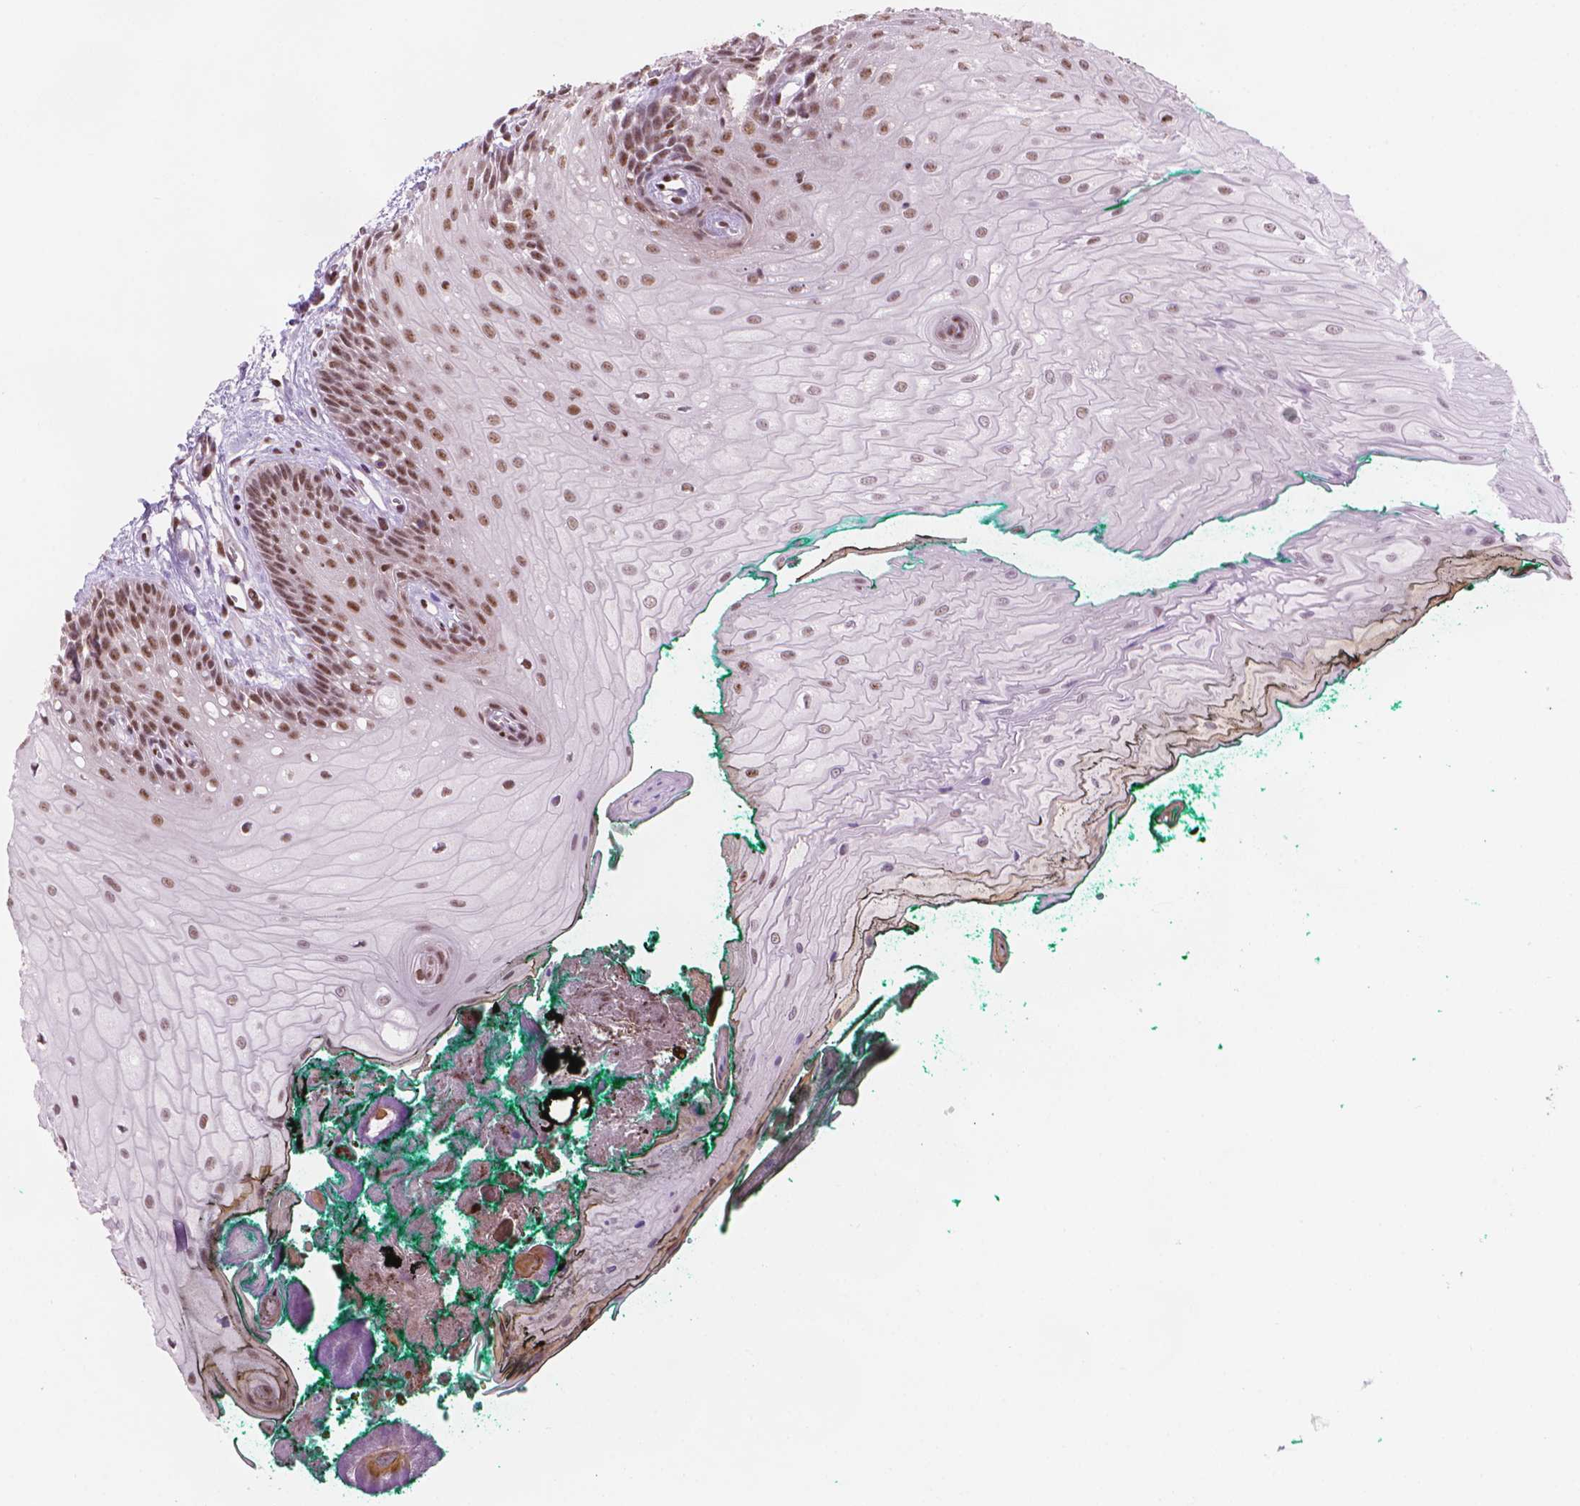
{"staining": {"intensity": "moderate", "quantity": ">75%", "location": "nuclear"}, "tissue": "oral mucosa", "cell_type": "Squamous epithelial cells", "image_type": "normal", "snomed": [{"axis": "morphology", "description": "Normal tissue, NOS"}, {"axis": "topography", "description": "Oral tissue"}], "caption": "Brown immunohistochemical staining in normal human oral mucosa displays moderate nuclear positivity in approximately >75% of squamous epithelial cells. (IHC, brightfield microscopy, high magnification).", "gene": "UBN1", "patient": {"sex": "female", "age": 68}}